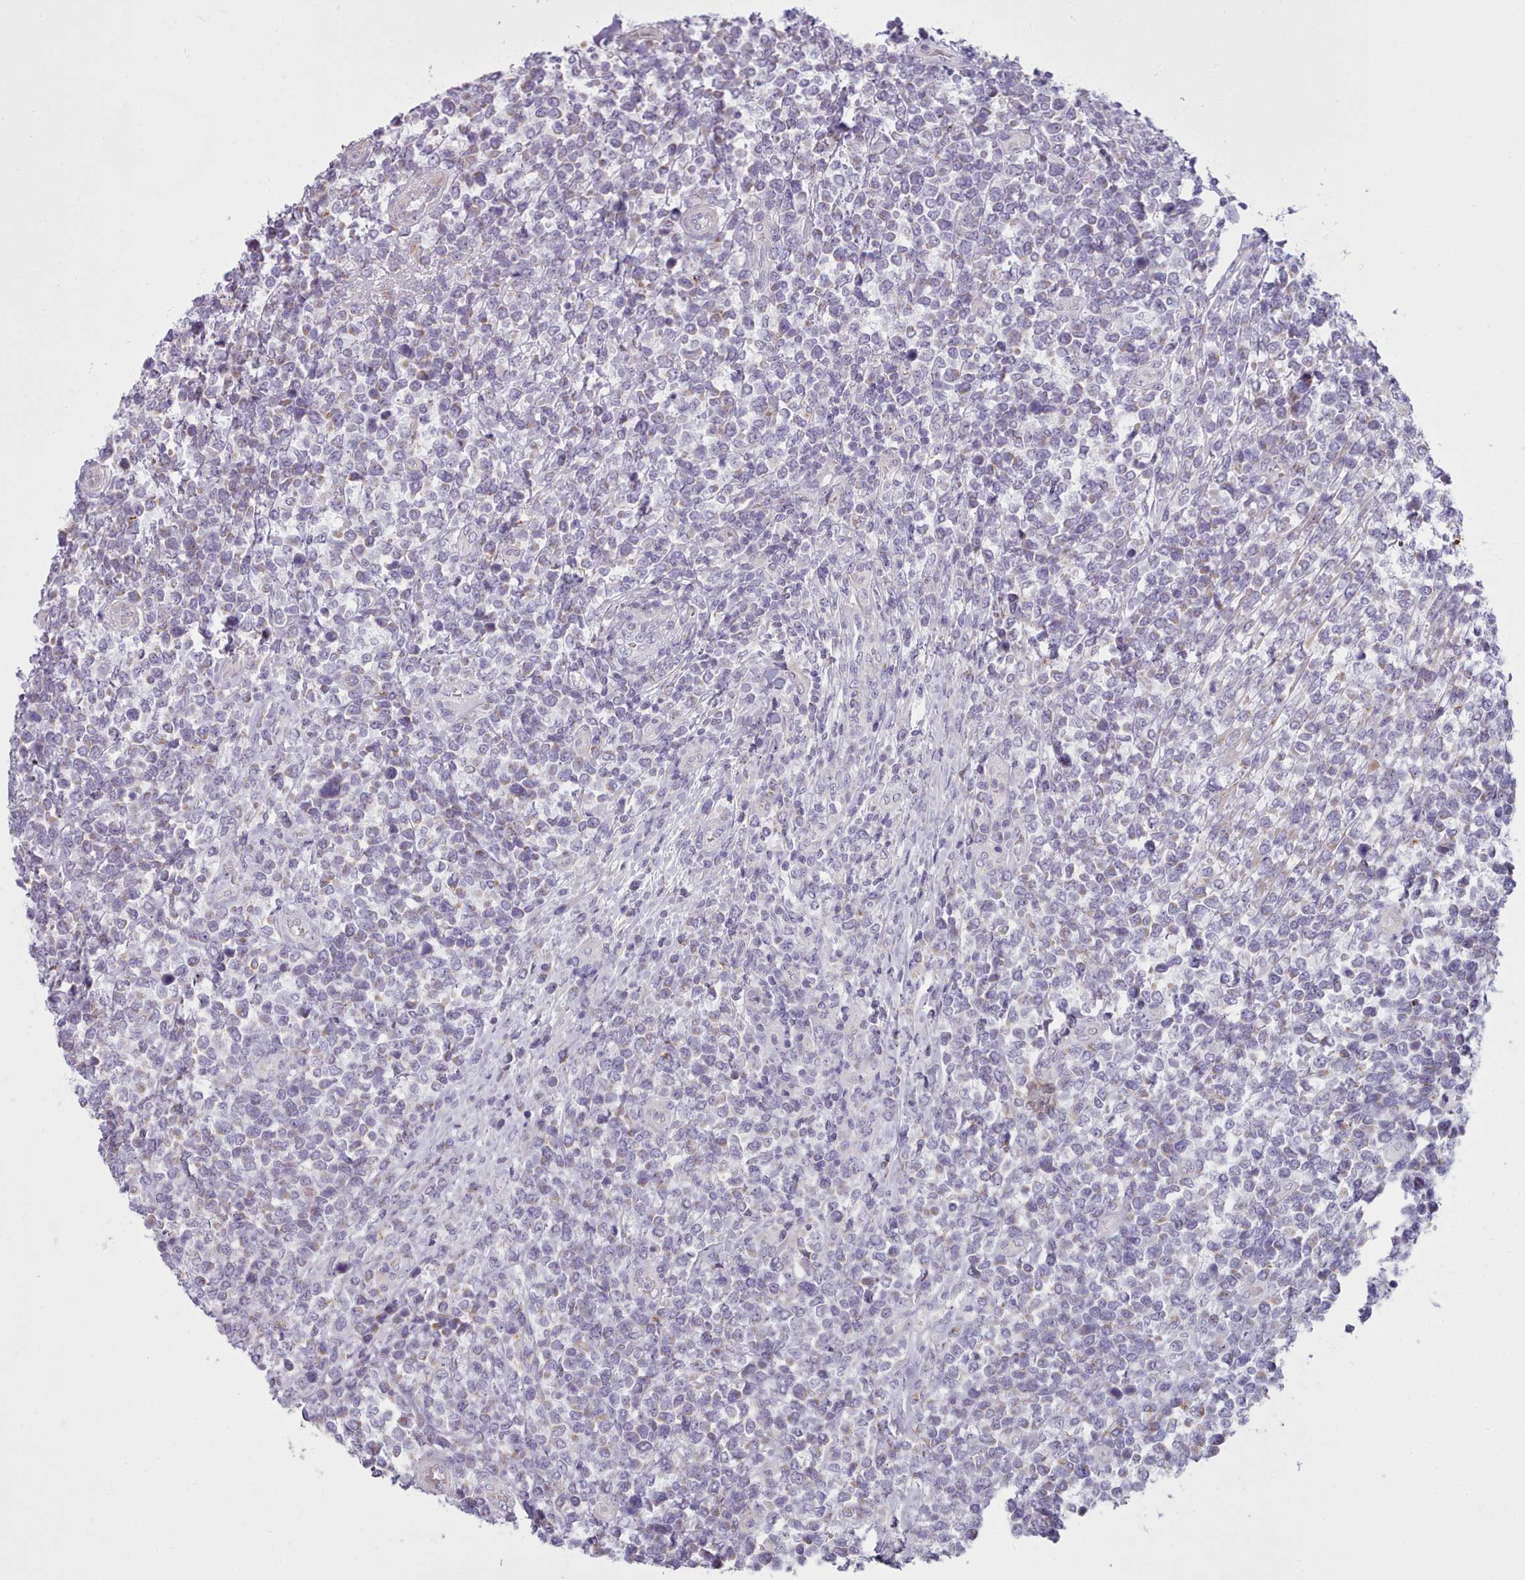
{"staining": {"intensity": "negative", "quantity": "none", "location": "none"}, "tissue": "lymphoma", "cell_type": "Tumor cells", "image_type": "cancer", "snomed": [{"axis": "morphology", "description": "Malignant lymphoma, non-Hodgkin's type, High grade"}, {"axis": "topography", "description": "Soft tissue"}], "caption": "Immunohistochemistry of human high-grade malignant lymphoma, non-Hodgkin's type exhibits no staining in tumor cells. (Immunohistochemistry, brightfield microscopy, high magnification).", "gene": "SLC52A3", "patient": {"sex": "female", "age": 56}}